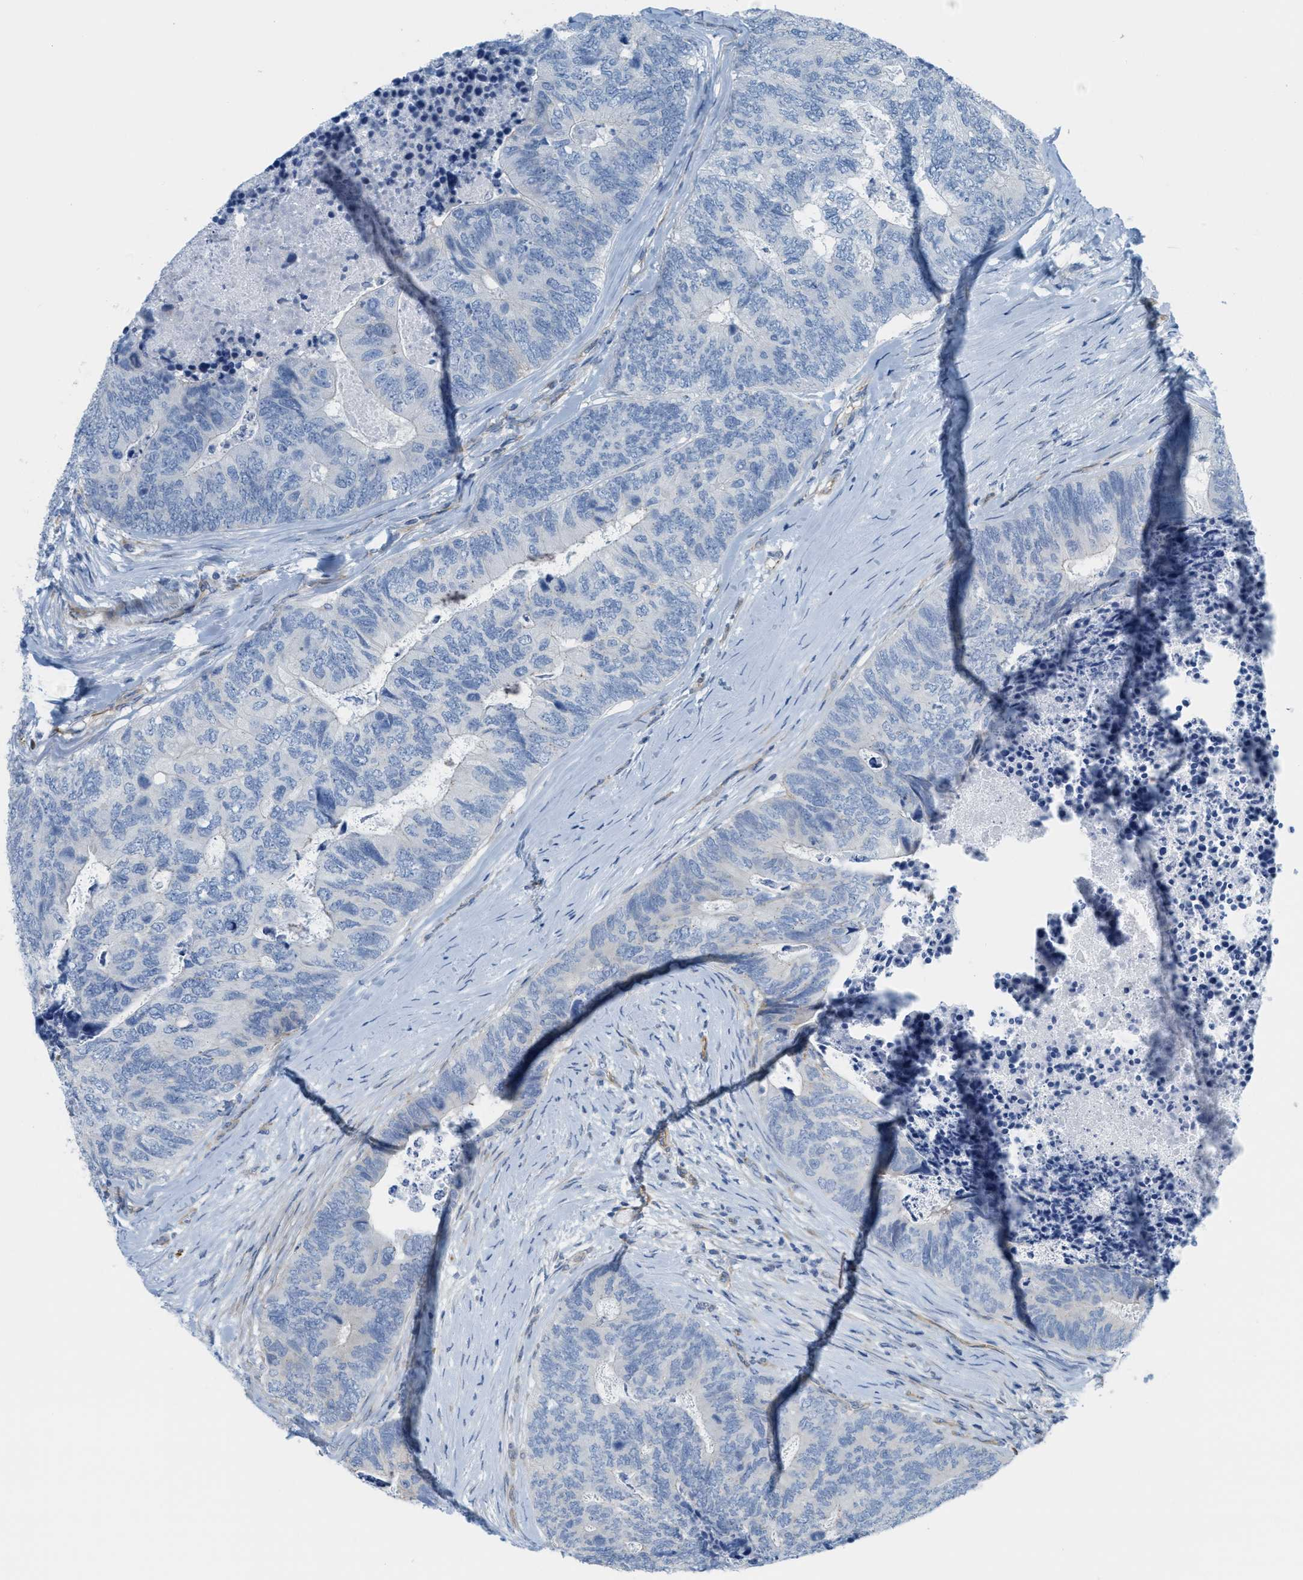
{"staining": {"intensity": "weak", "quantity": "<25%", "location": "cytoplasmic/membranous"}, "tissue": "colorectal cancer", "cell_type": "Tumor cells", "image_type": "cancer", "snomed": [{"axis": "morphology", "description": "Adenocarcinoma, NOS"}, {"axis": "topography", "description": "Colon"}], "caption": "This photomicrograph is of adenocarcinoma (colorectal) stained with immunohistochemistry to label a protein in brown with the nuclei are counter-stained blue. There is no staining in tumor cells.", "gene": "SLC12A1", "patient": {"sex": "female", "age": 67}}